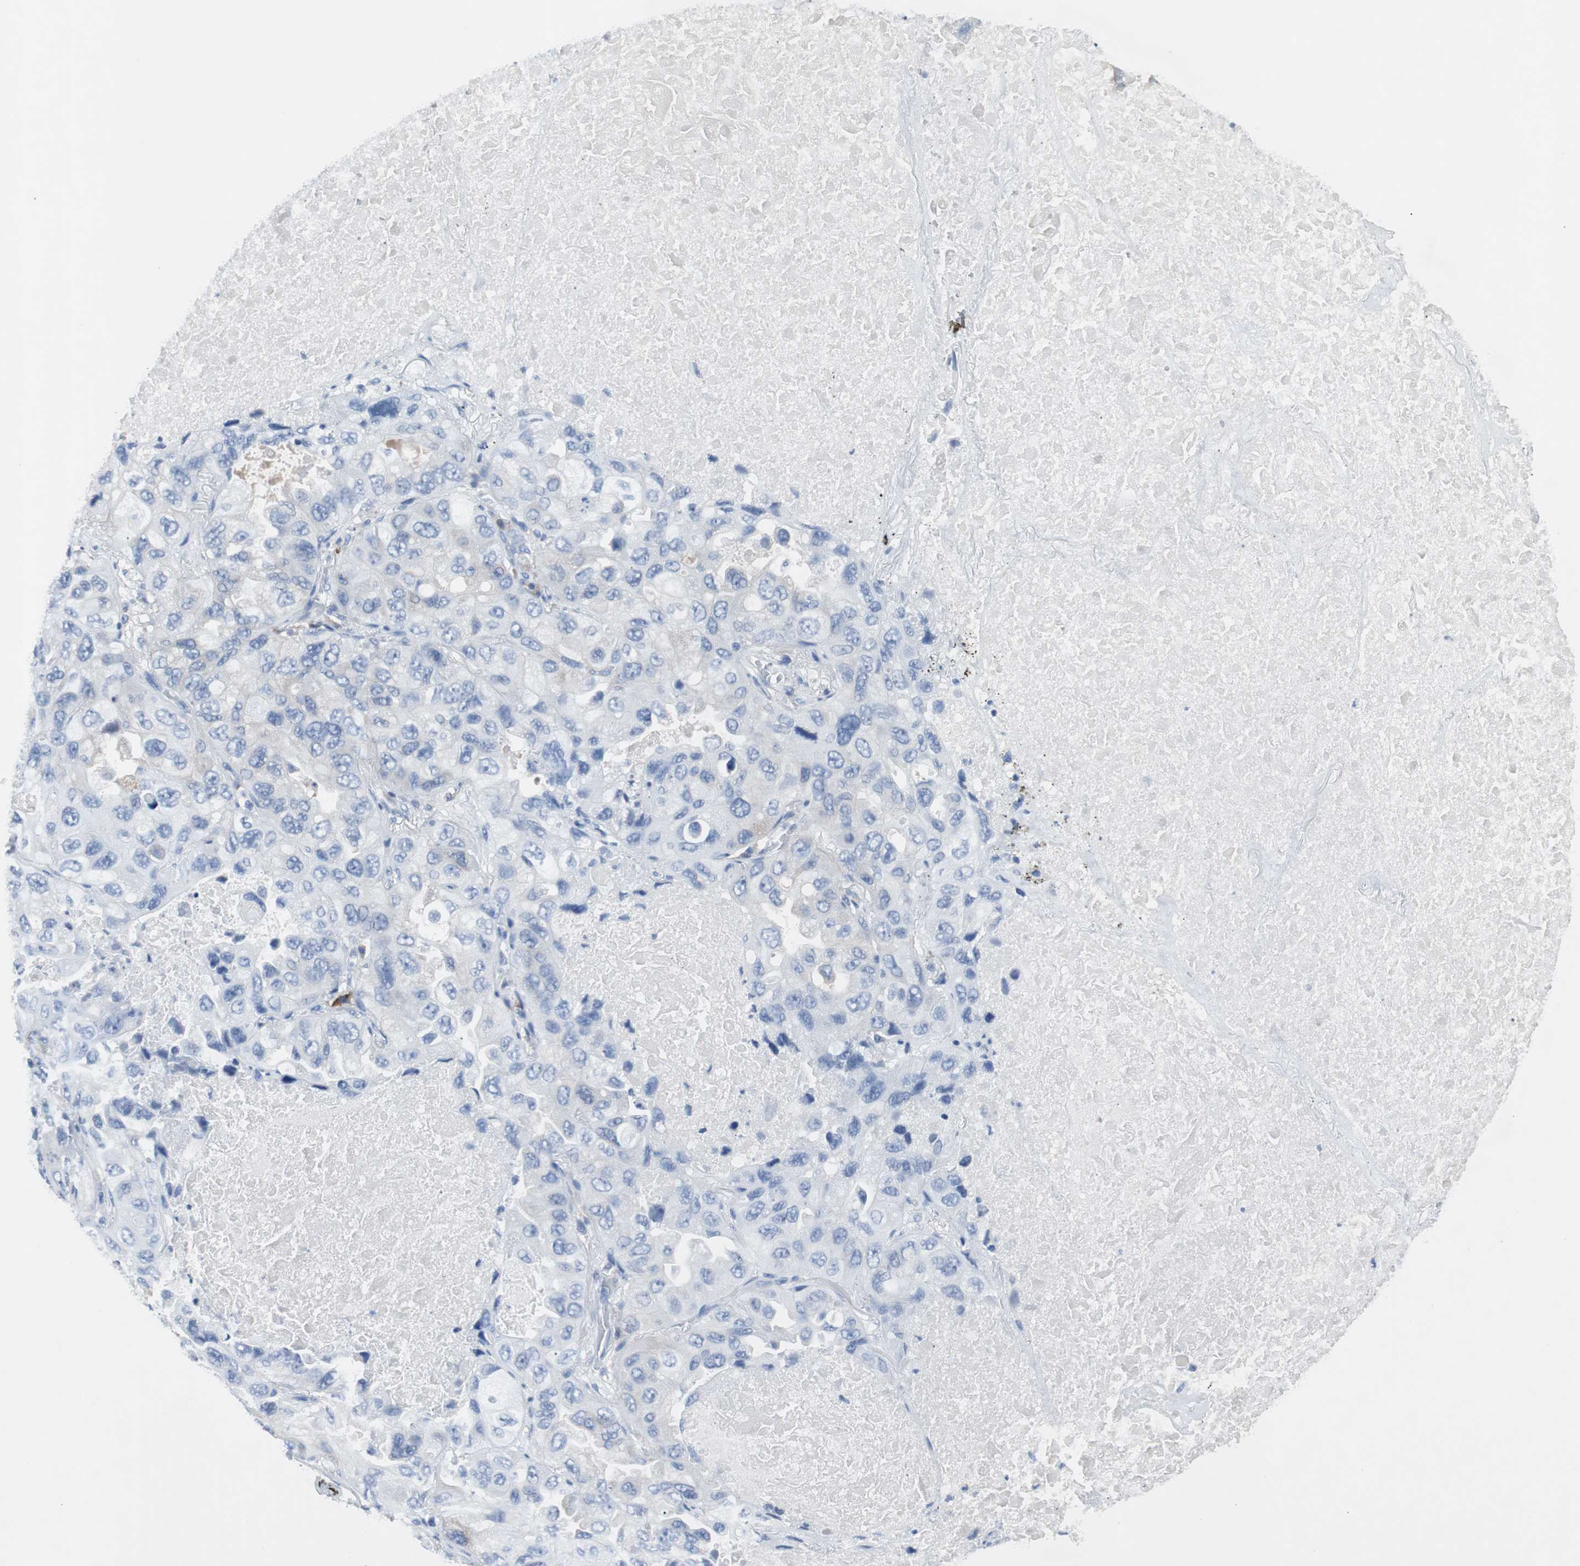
{"staining": {"intensity": "negative", "quantity": "none", "location": "none"}, "tissue": "lung cancer", "cell_type": "Tumor cells", "image_type": "cancer", "snomed": [{"axis": "morphology", "description": "Squamous cell carcinoma, NOS"}, {"axis": "topography", "description": "Lung"}], "caption": "This is an immunohistochemistry (IHC) photomicrograph of human lung cancer. There is no positivity in tumor cells.", "gene": "EEF2K", "patient": {"sex": "female", "age": 73}}